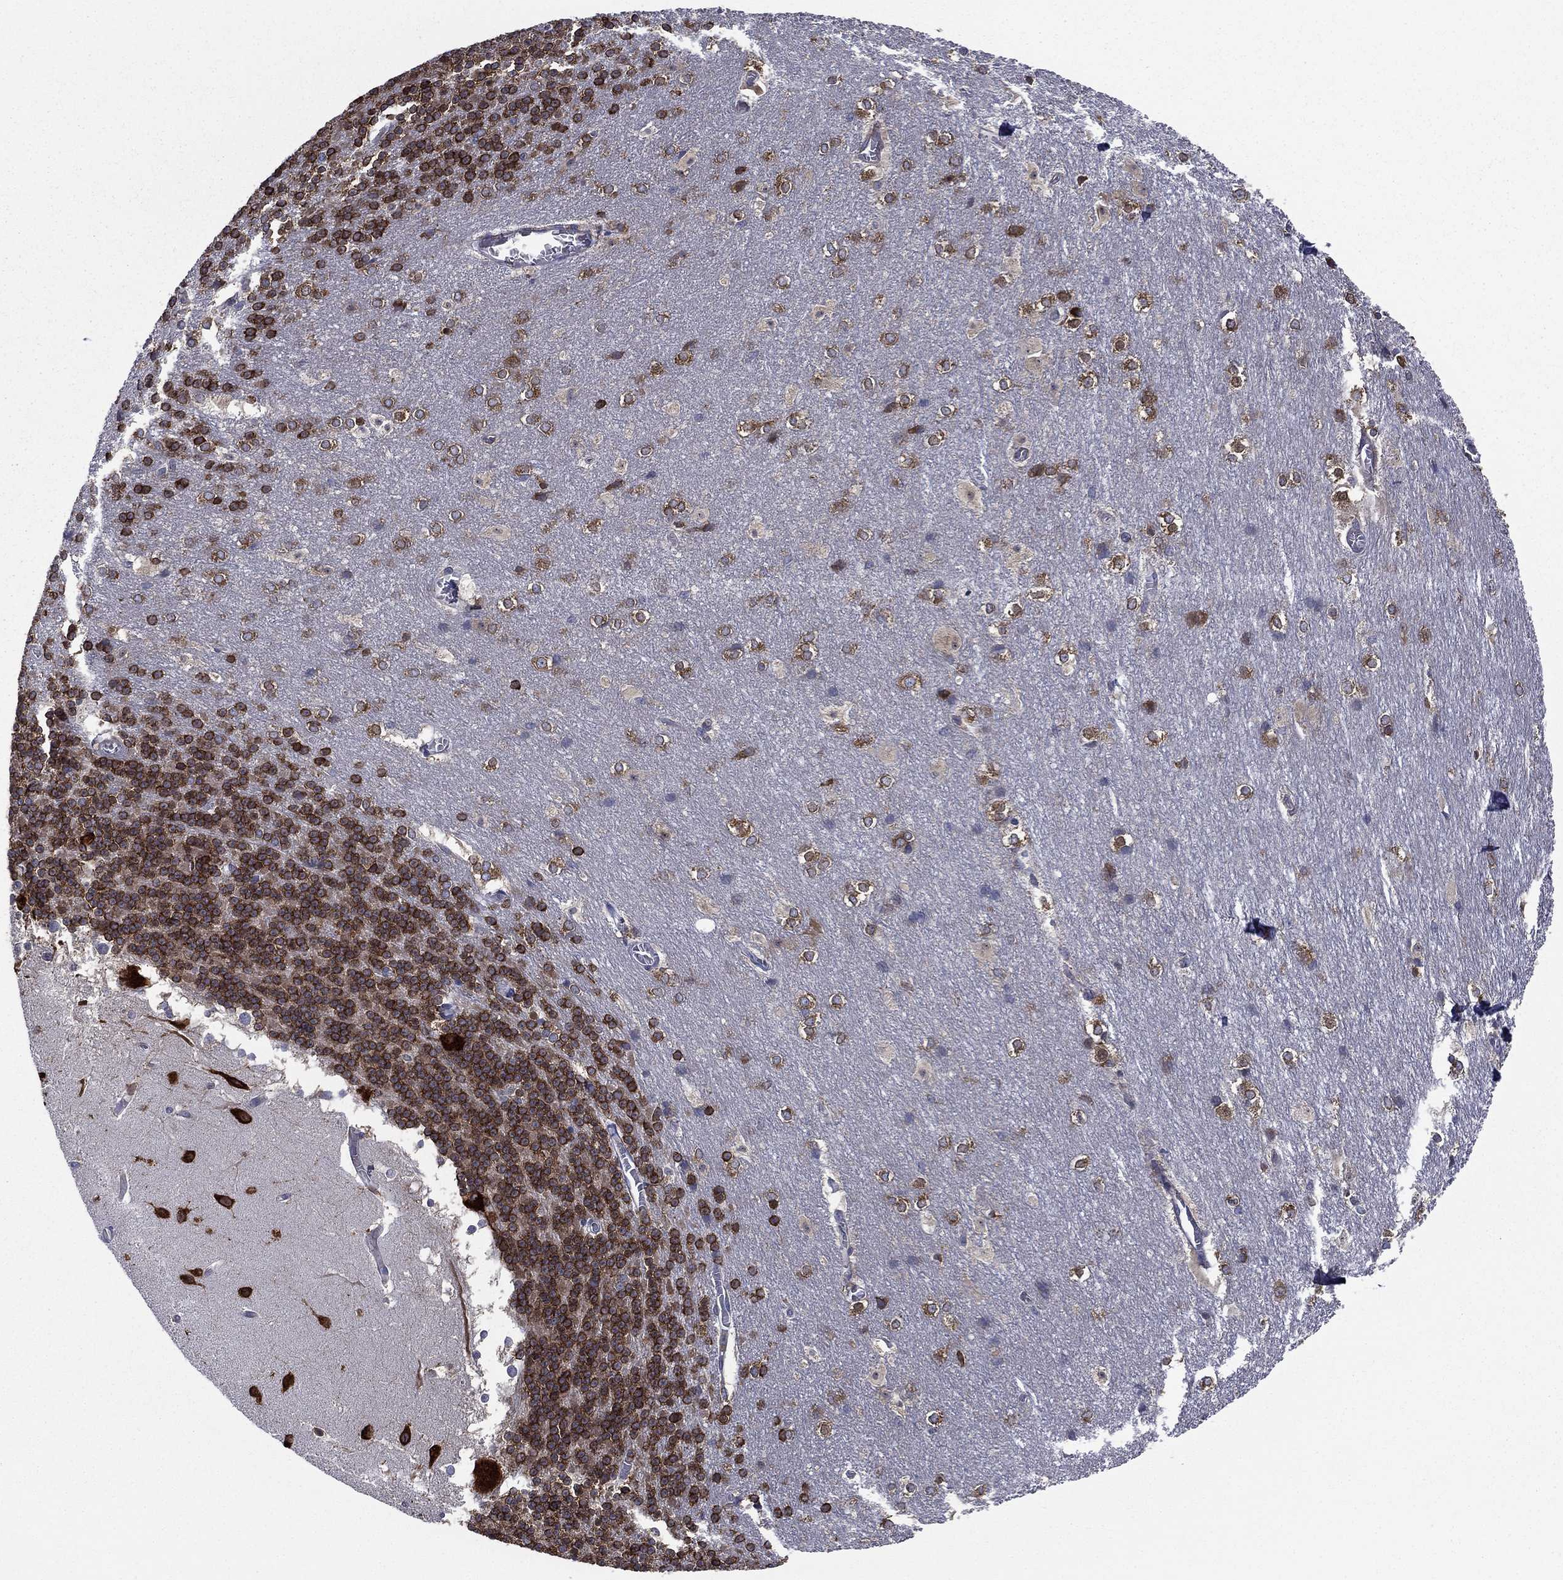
{"staining": {"intensity": "strong", "quantity": ">75%", "location": "cytoplasmic/membranous"}, "tissue": "cerebellum", "cell_type": "Cells in granular layer", "image_type": "normal", "snomed": [{"axis": "morphology", "description": "Normal tissue, NOS"}, {"axis": "topography", "description": "Cerebellum"}], "caption": "Strong cytoplasmic/membranous positivity for a protein is appreciated in about >75% of cells in granular layer of benign cerebellum using IHC.", "gene": "FARSA", "patient": {"sex": "female", "age": 19}}